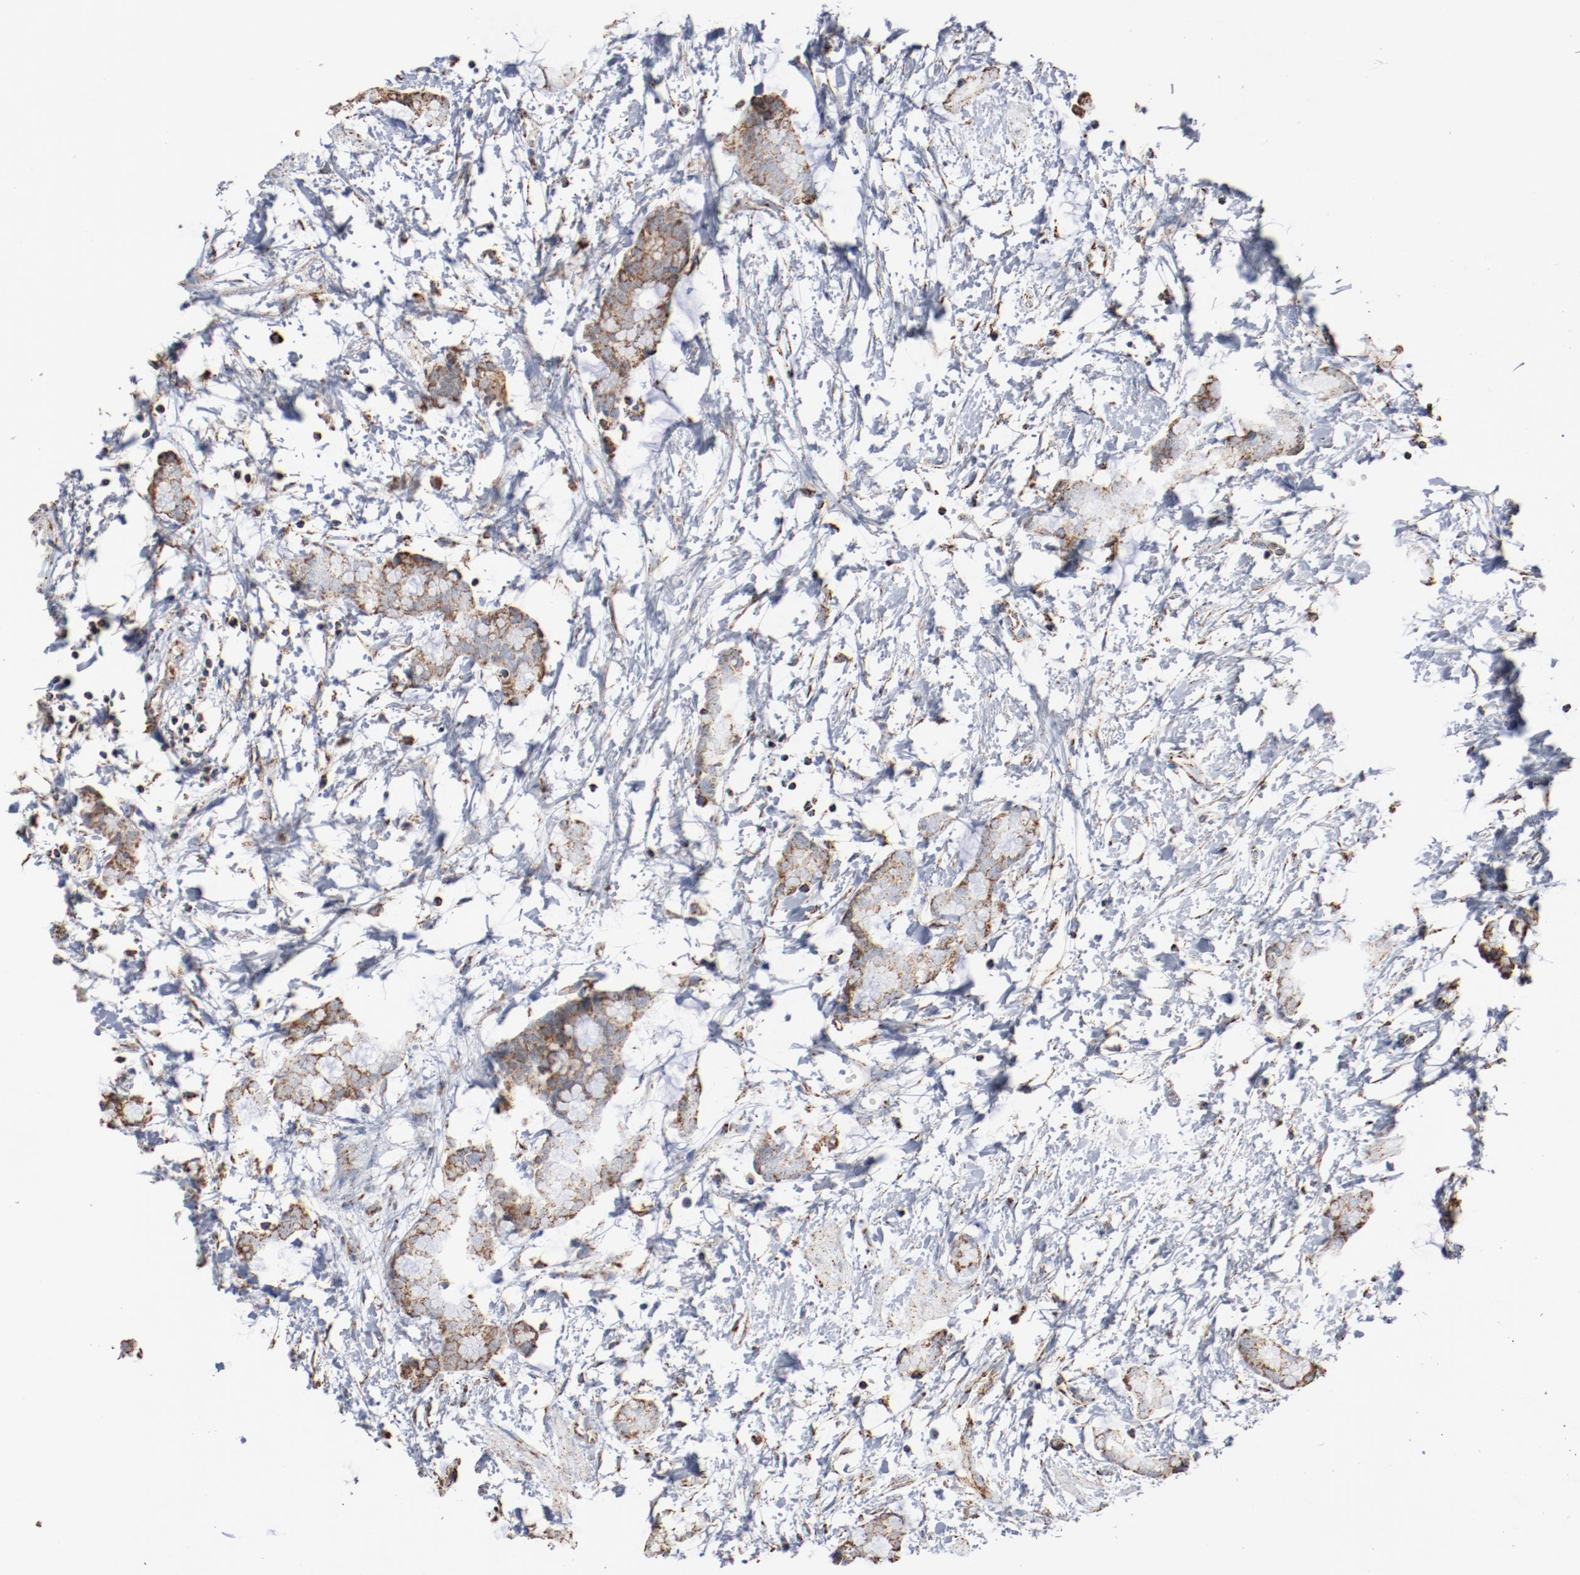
{"staining": {"intensity": "moderate", "quantity": "25%-75%", "location": "cytoplasmic/membranous"}, "tissue": "colorectal cancer", "cell_type": "Tumor cells", "image_type": "cancer", "snomed": [{"axis": "morphology", "description": "Adenocarcinoma, NOS"}, {"axis": "topography", "description": "Colon"}], "caption": "Immunohistochemistry (IHC) (DAB) staining of adenocarcinoma (colorectal) displays moderate cytoplasmic/membranous protein positivity in about 25%-75% of tumor cells.", "gene": "NDUFS4", "patient": {"sex": "male", "age": 14}}